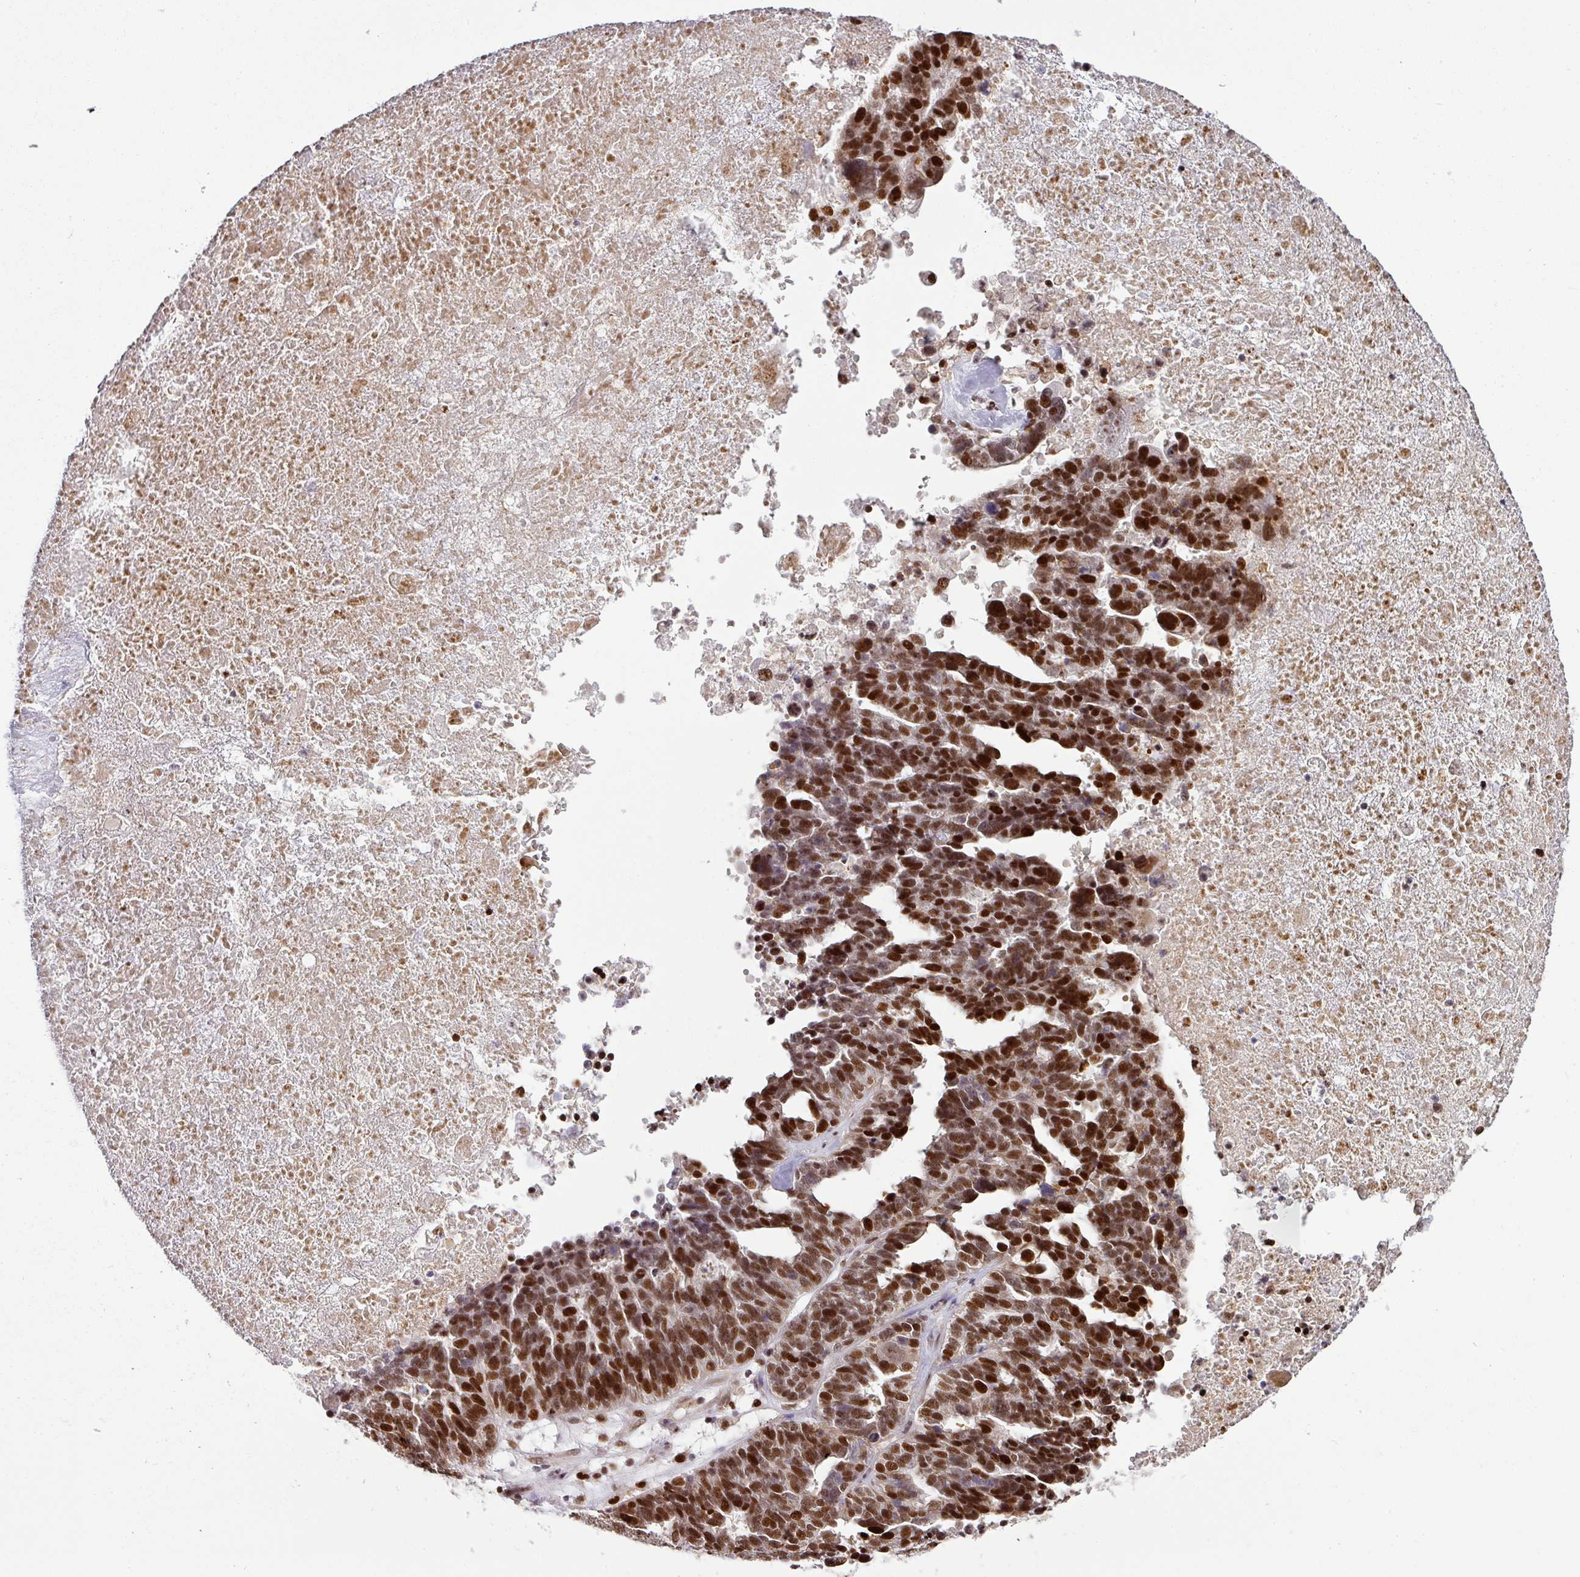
{"staining": {"intensity": "strong", "quantity": ">75%", "location": "nuclear"}, "tissue": "ovarian cancer", "cell_type": "Tumor cells", "image_type": "cancer", "snomed": [{"axis": "morphology", "description": "Cystadenocarcinoma, serous, NOS"}, {"axis": "topography", "description": "Ovary"}], "caption": "The immunohistochemical stain shows strong nuclear positivity in tumor cells of ovarian cancer (serous cystadenocarcinoma) tissue.", "gene": "MYSM1", "patient": {"sex": "female", "age": 59}}